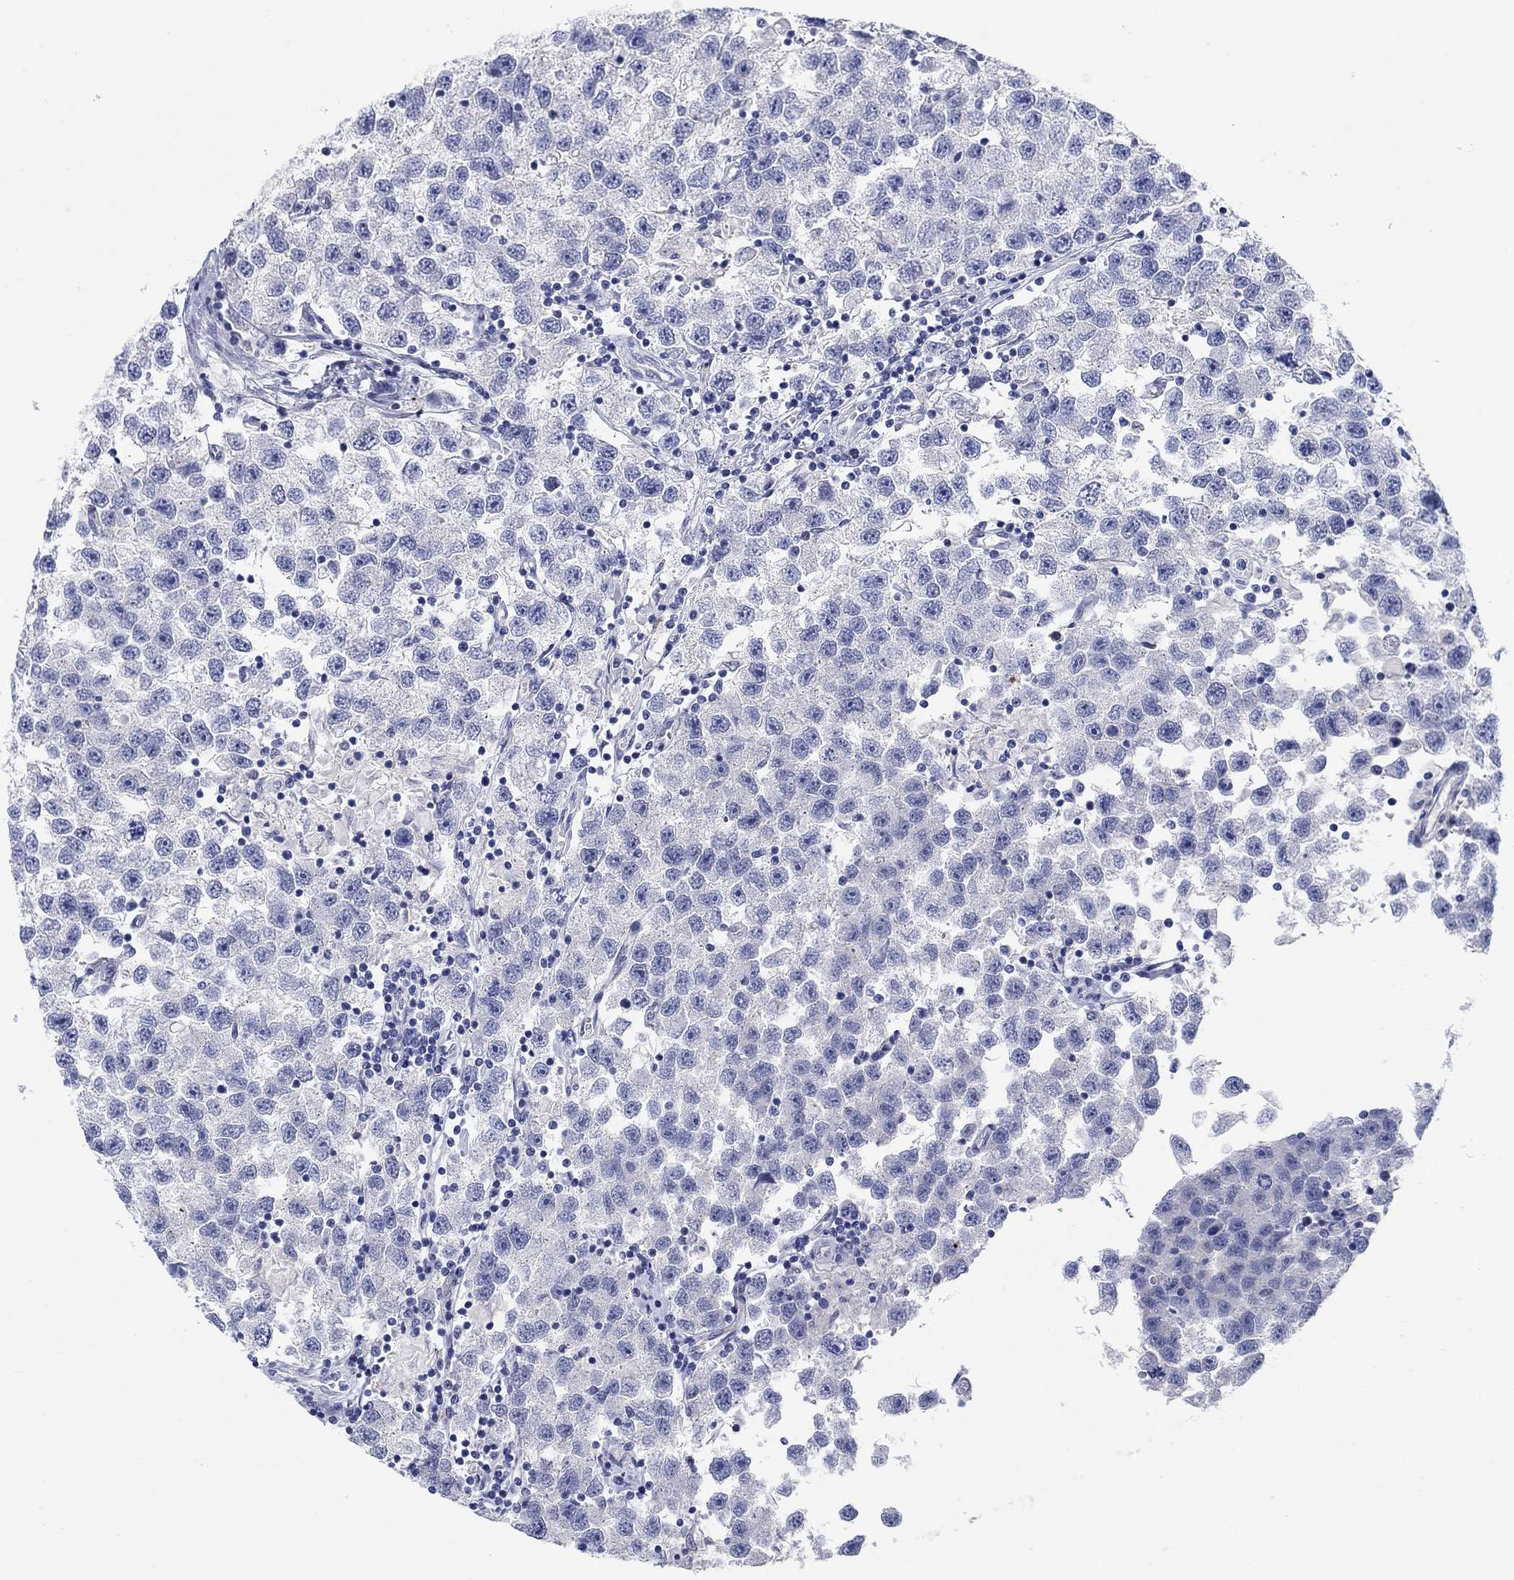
{"staining": {"intensity": "negative", "quantity": "none", "location": "none"}, "tissue": "testis cancer", "cell_type": "Tumor cells", "image_type": "cancer", "snomed": [{"axis": "morphology", "description": "Seminoma, NOS"}, {"axis": "topography", "description": "Testis"}], "caption": "This image is of testis seminoma stained with immunohistochemistry to label a protein in brown with the nuclei are counter-stained blue. There is no staining in tumor cells.", "gene": "RAP1GAP", "patient": {"sex": "male", "age": 26}}